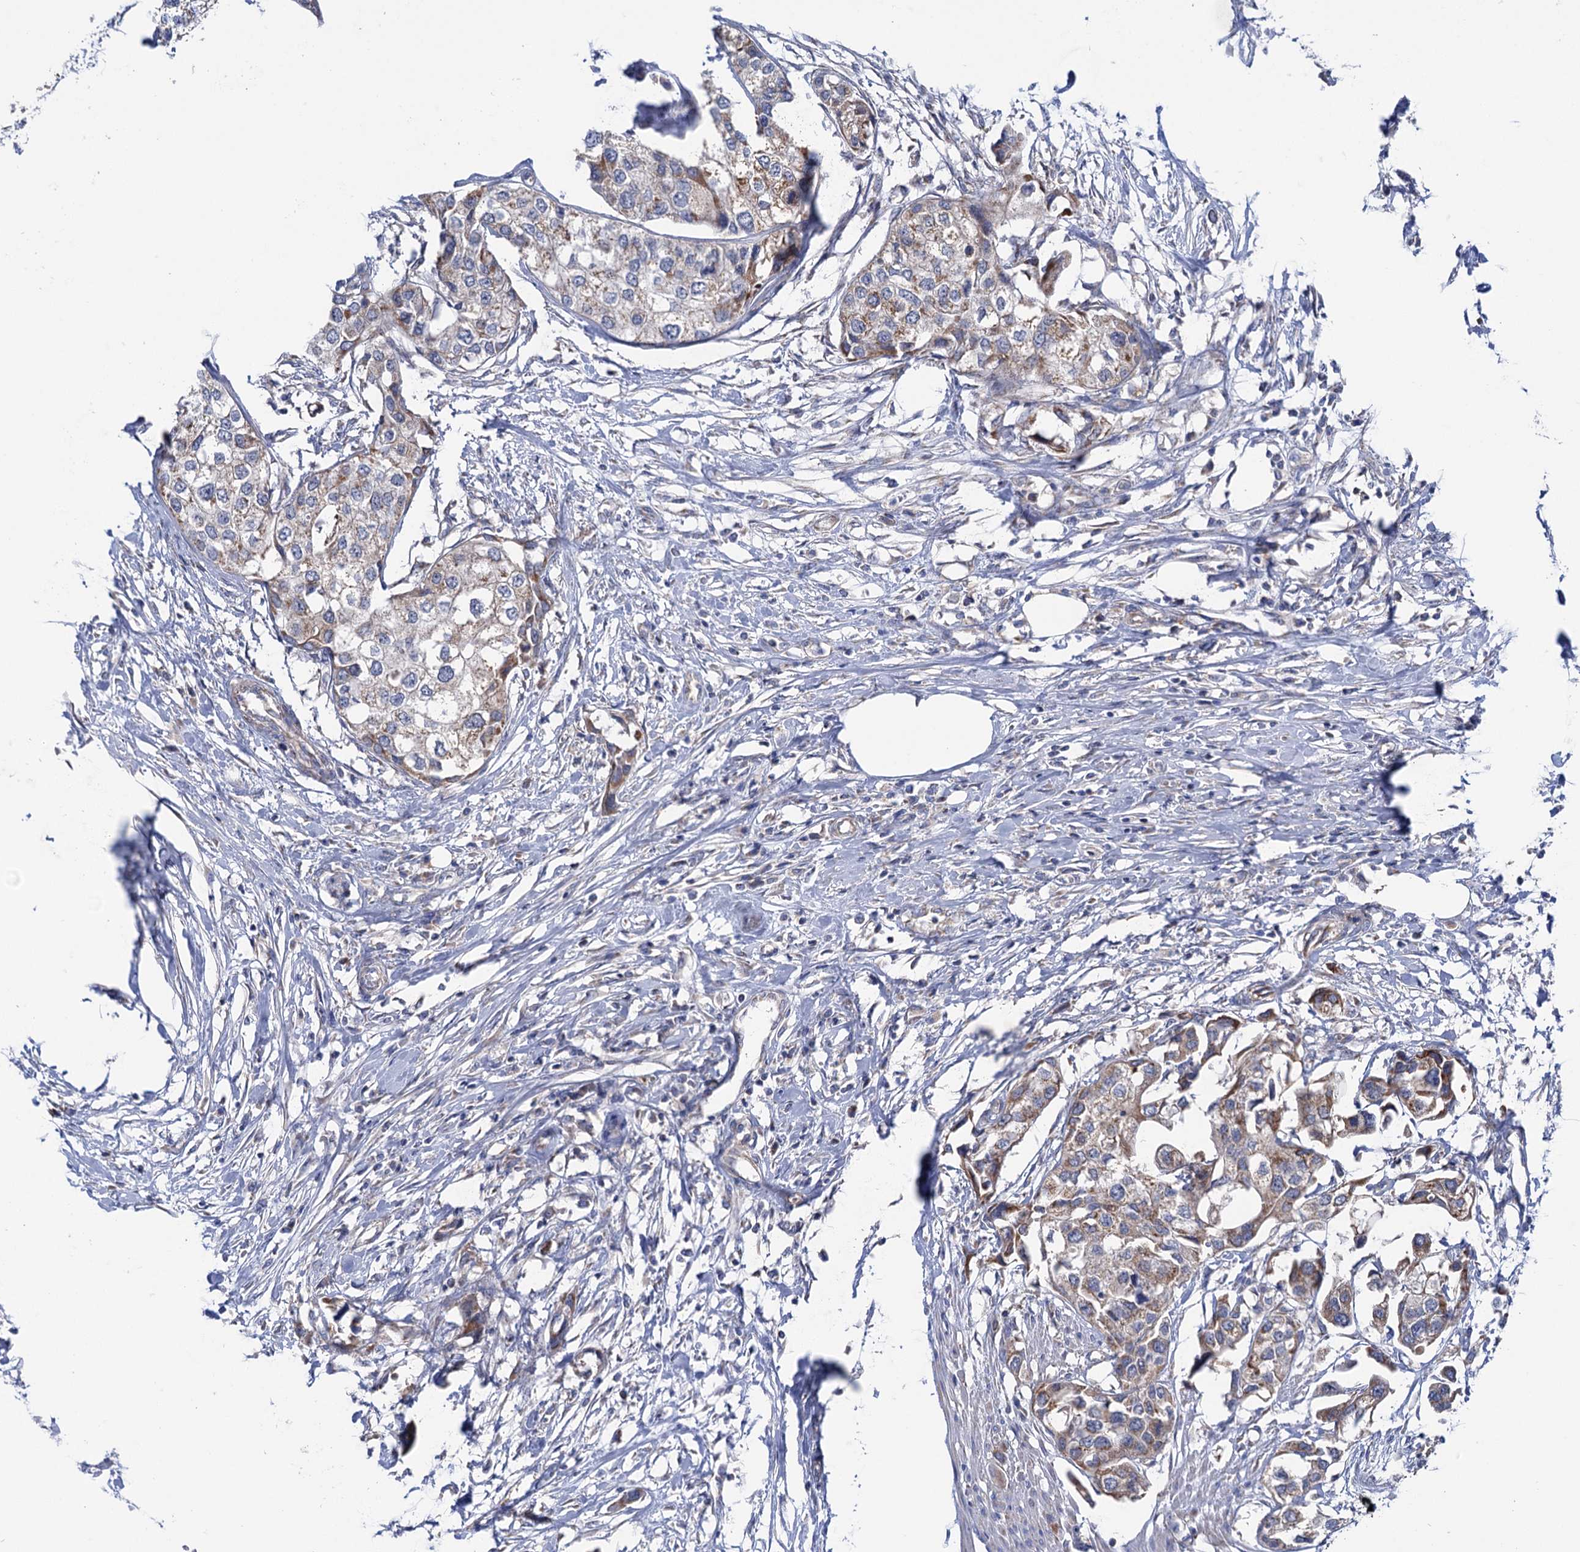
{"staining": {"intensity": "moderate", "quantity": "25%-75%", "location": "cytoplasmic/membranous"}, "tissue": "urothelial cancer", "cell_type": "Tumor cells", "image_type": "cancer", "snomed": [{"axis": "morphology", "description": "Urothelial carcinoma, High grade"}, {"axis": "topography", "description": "Urinary bladder"}], "caption": "A brown stain highlights moderate cytoplasmic/membranous staining of a protein in urothelial cancer tumor cells.", "gene": "SUCLA2", "patient": {"sex": "male", "age": 64}}